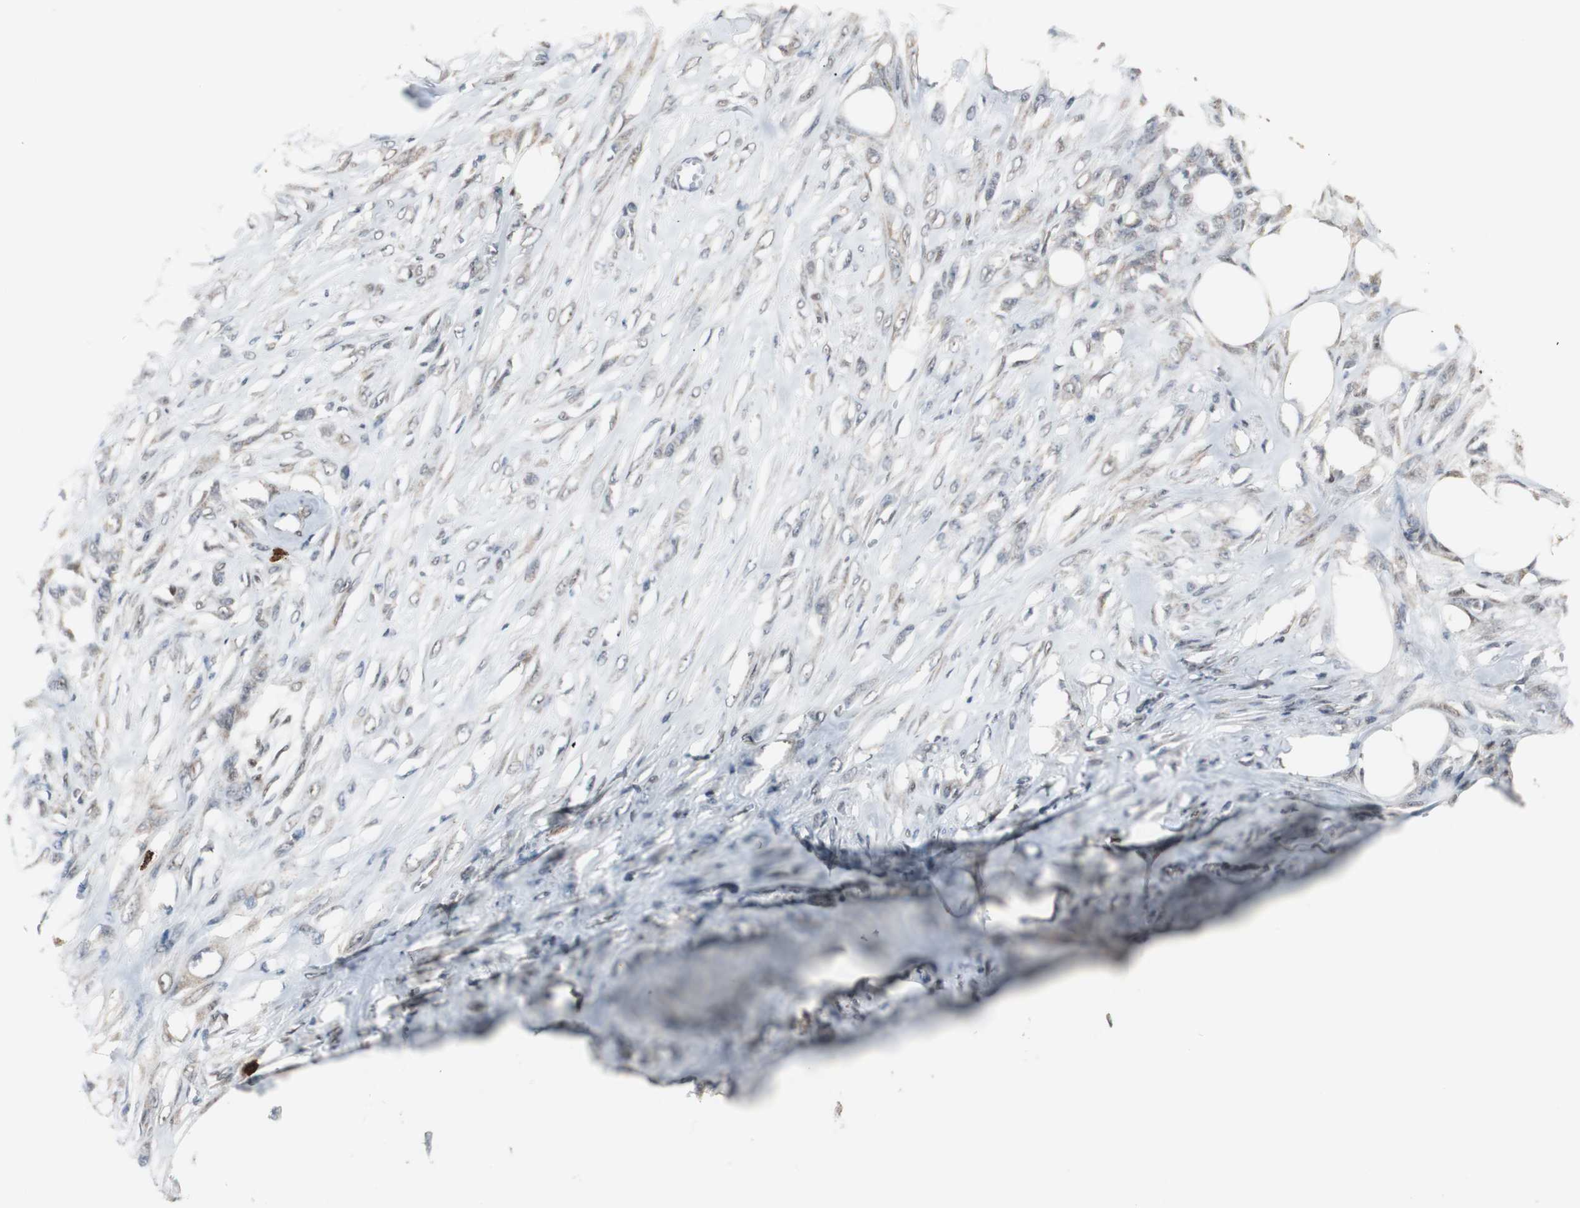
{"staining": {"intensity": "negative", "quantity": "none", "location": "none"}, "tissue": "skin cancer", "cell_type": "Tumor cells", "image_type": "cancer", "snomed": [{"axis": "morphology", "description": "Normal tissue, NOS"}, {"axis": "morphology", "description": "Squamous cell carcinoma, NOS"}, {"axis": "topography", "description": "Skin"}], "caption": "There is no significant expression in tumor cells of skin squamous cell carcinoma. (IHC, brightfield microscopy, high magnification).", "gene": "ZHX2", "patient": {"sex": "female", "age": 59}}